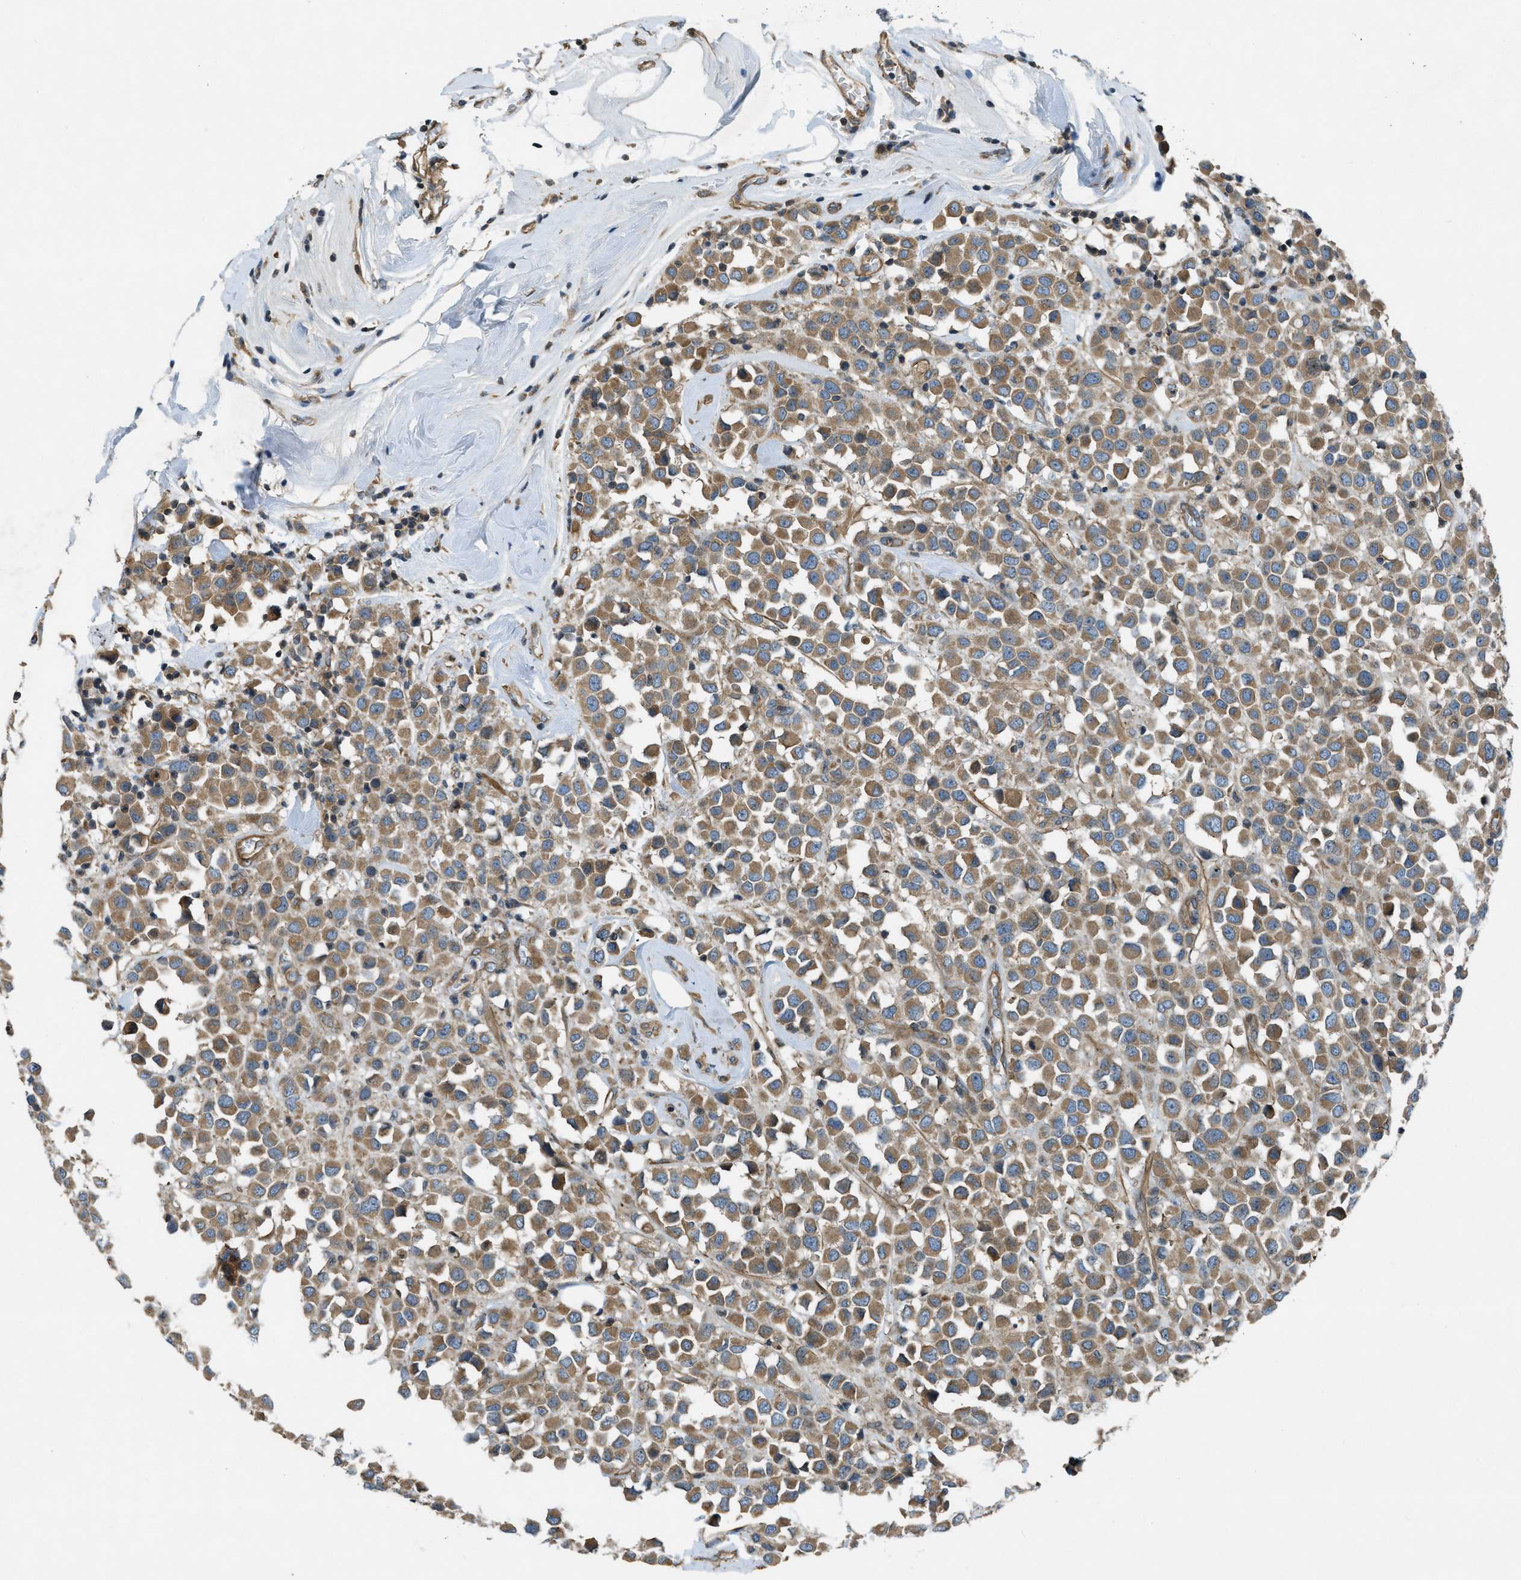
{"staining": {"intensity": "moderate", "quantity": ">75%", "location": "cytoplasmic/membranous"}, "tissue": "breast cancer", "cell_type": "Tumor cells", "image_type": "cancer", "snomed": [{"axis": "morphology", "description": "Duct carcinoma"}, {"axis": "topography", "description": "Breast"}], "caption": "A brown stain labels moderate cytoplasmic/membranous expression of a protein in human breast cancer (infiltrating ductal carcinoma) tumor cells. The staining was performed using DAB (3,3'-diaminobenzidine) to visualize the protein expression in brown, while the nuclei were stained in blue with hematoxylin (Magnification: 20x).", "gene": "VEZT", "patient": {"sex": "female", "age": 61}}